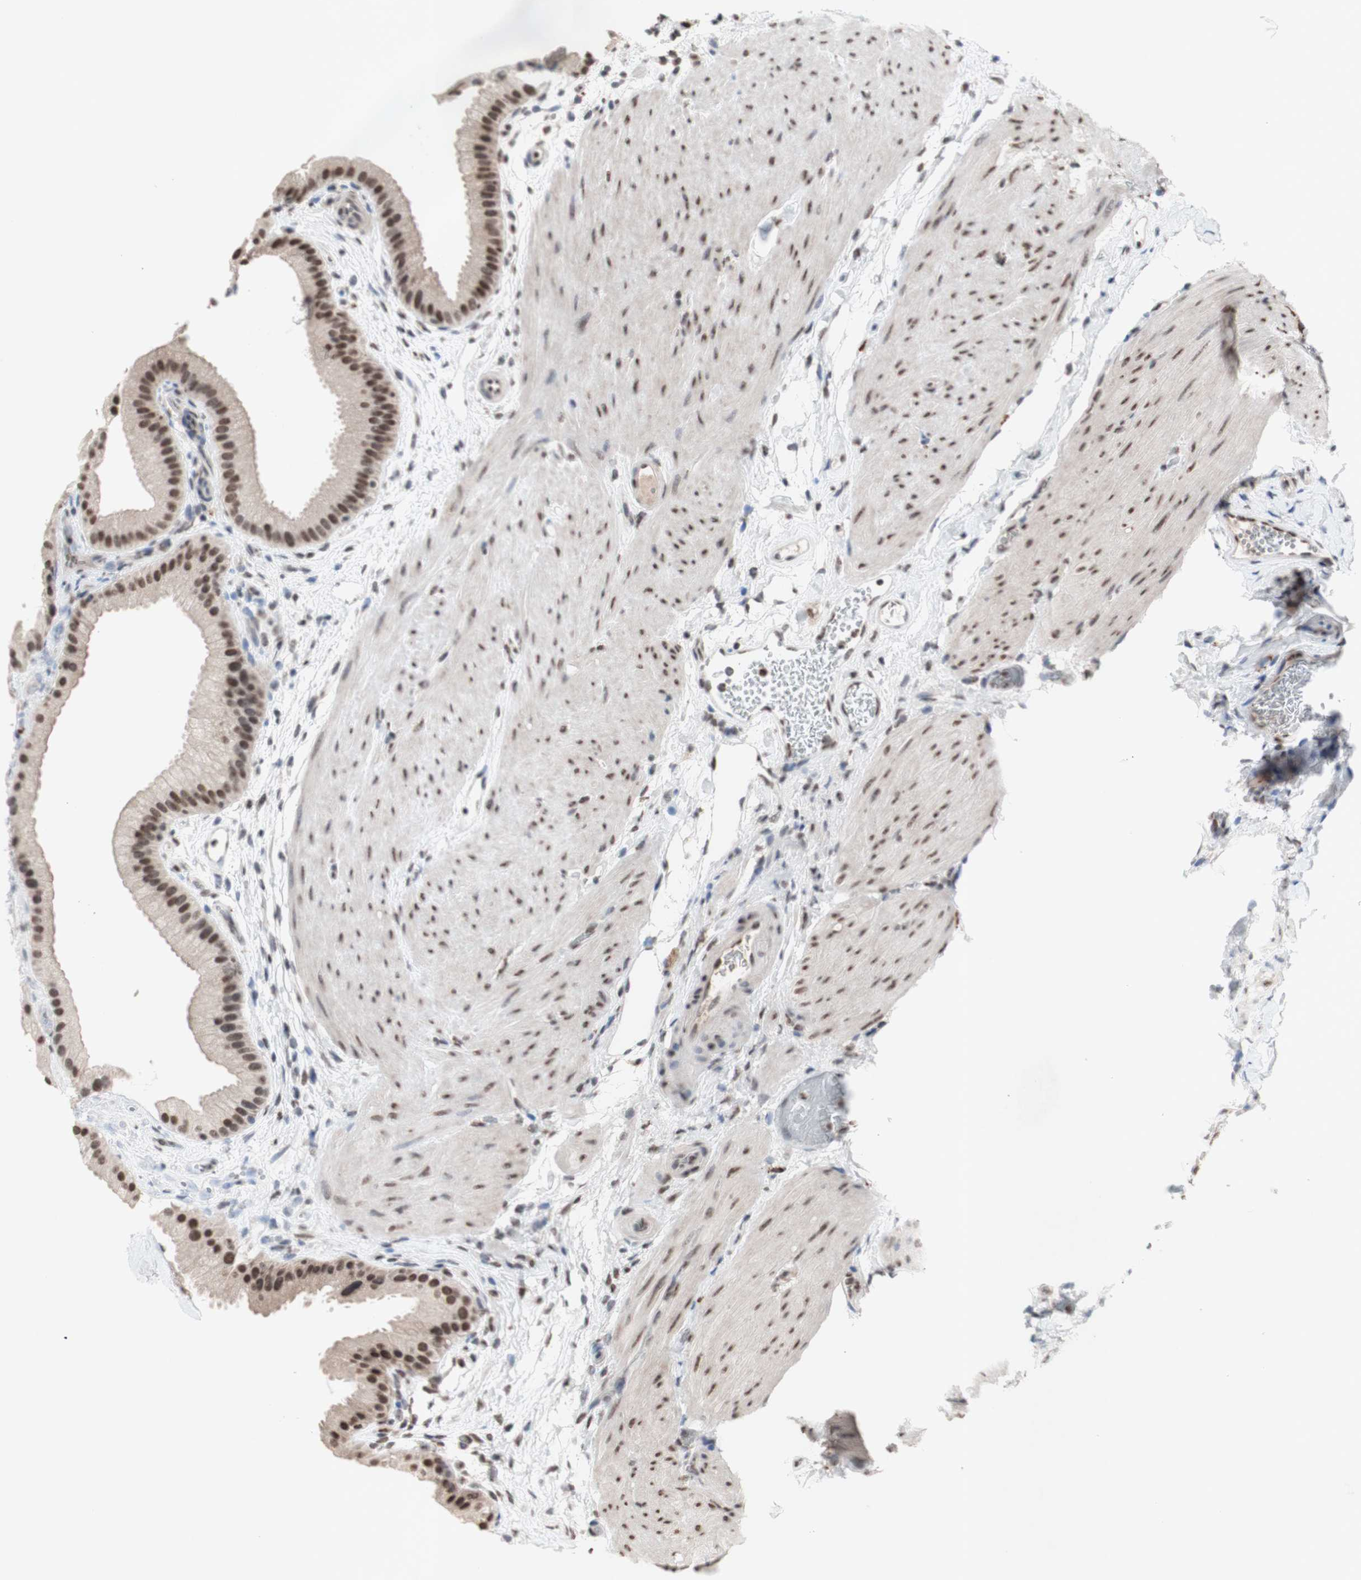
{"staining": {"intensity": "moderate", "quantity": ">75%", "location": "nuclear"}, "tissue": "gallbladder", "cell_type": "Glandular cells", "image_type": "normal", "snomed": [{"axis": "morphology", "description": "Normal tissue, NOS"}, {"axis": "topography", "description": "Gallbladder"}], "caption": "A medium amount of moderate nuclear expression is present in approximately >75% of glandular cells in benign gallbladder. (DAB IHC with brightfield microscopy, high magnification).", "gene": "SFPQ", "patient": {"sex": "female", "age": 64}}